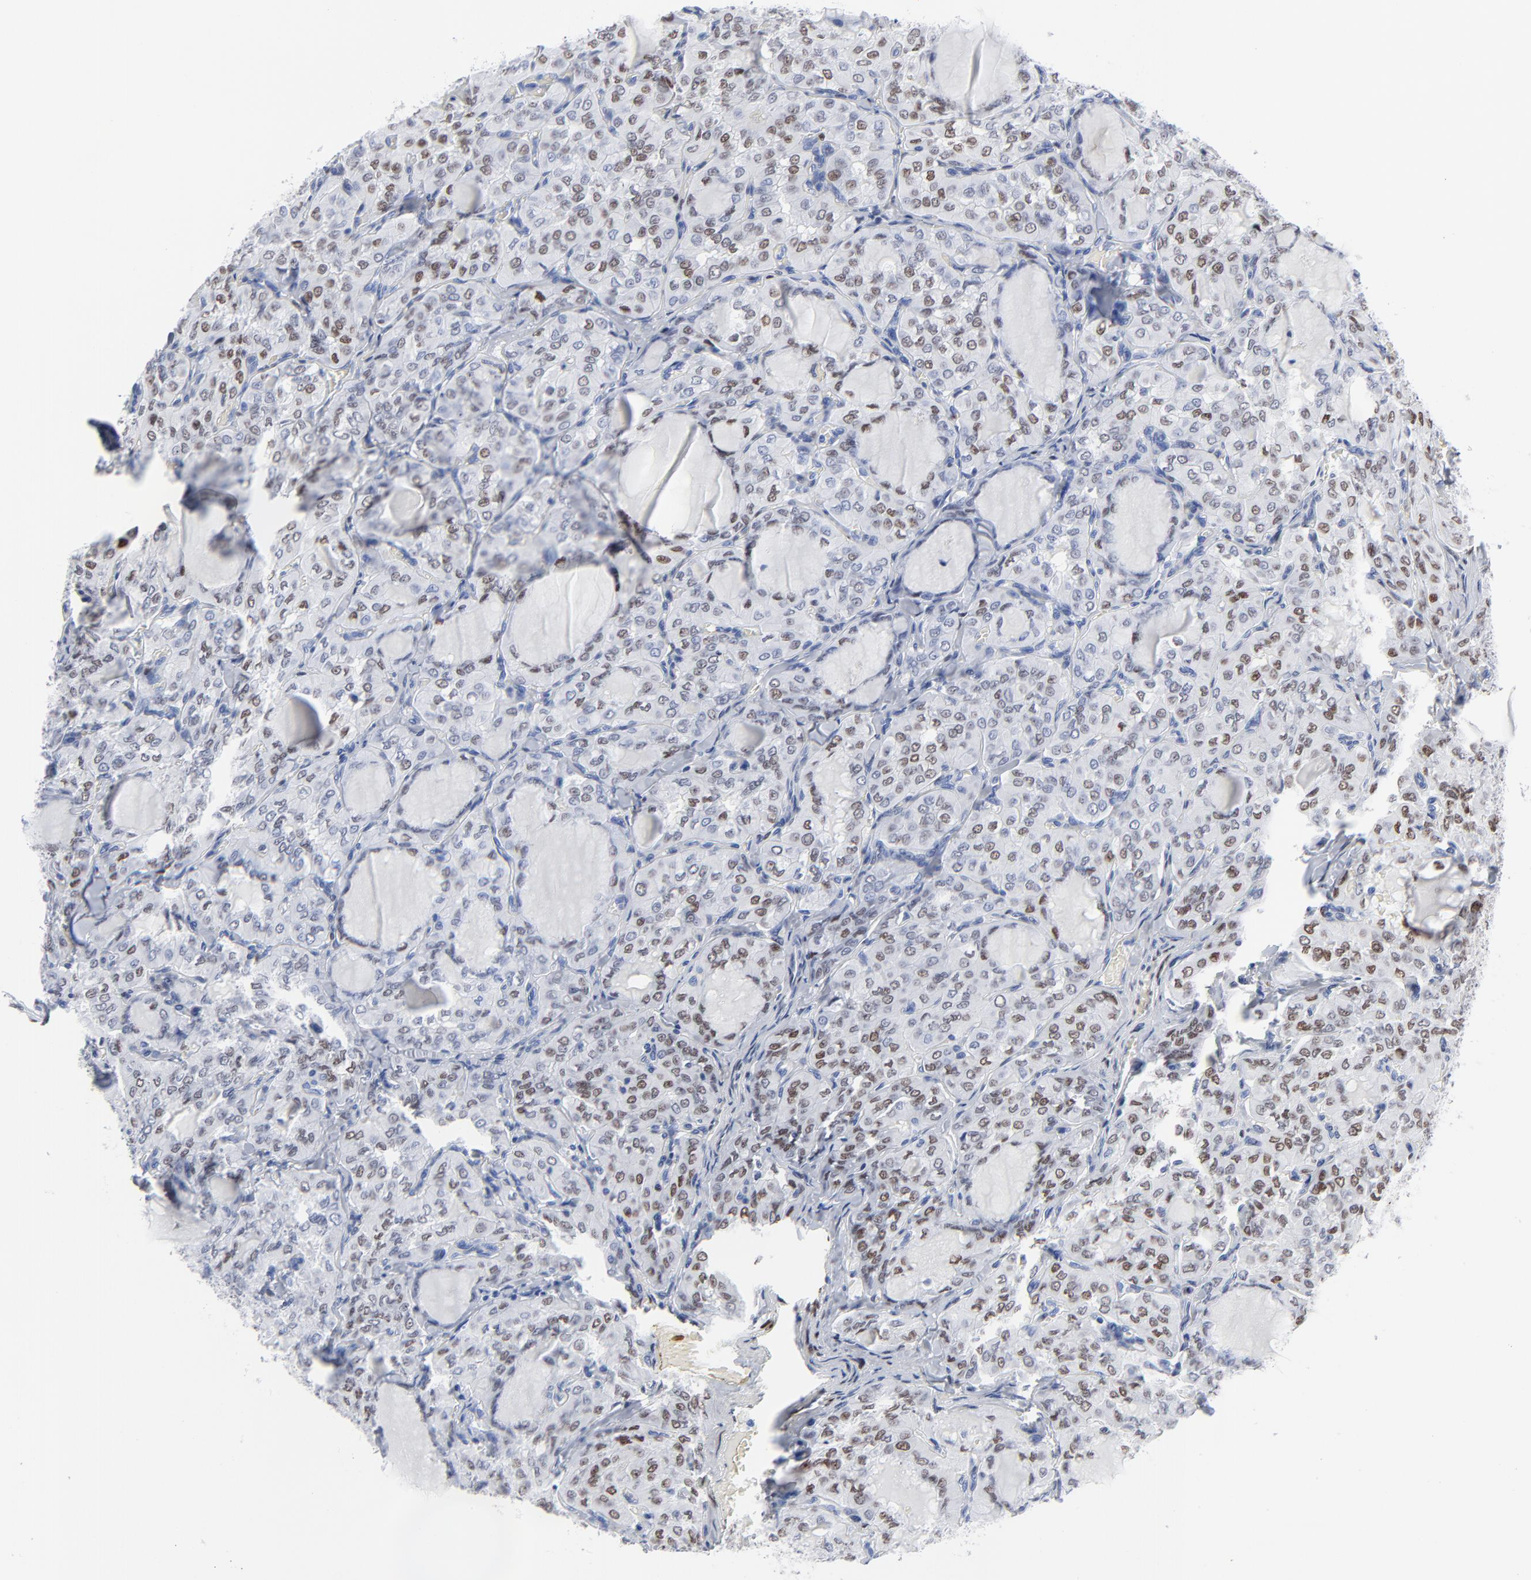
{"staining": {"intensity": "weak", "quantity": "25%-75%", "location": "nuclear"}, "tissue": "thyroid cancer", "cell_type": "Tumor cells", "image_type": "cancer", "snomed": [{"axis": "morphology", "description": "Papillary adenocarcinoma, NOS"}, {"axis": "topography", "description": "Thyroid gland"}], "caption": "Immunohistochemical staining of human thyroid papillary adenocarcinoma demonstrates weak nuclear protein staining in approximately 25%-75% of tumor cells.", "gene": "JUN", "patient": {"sex": "male", "age": 20}}